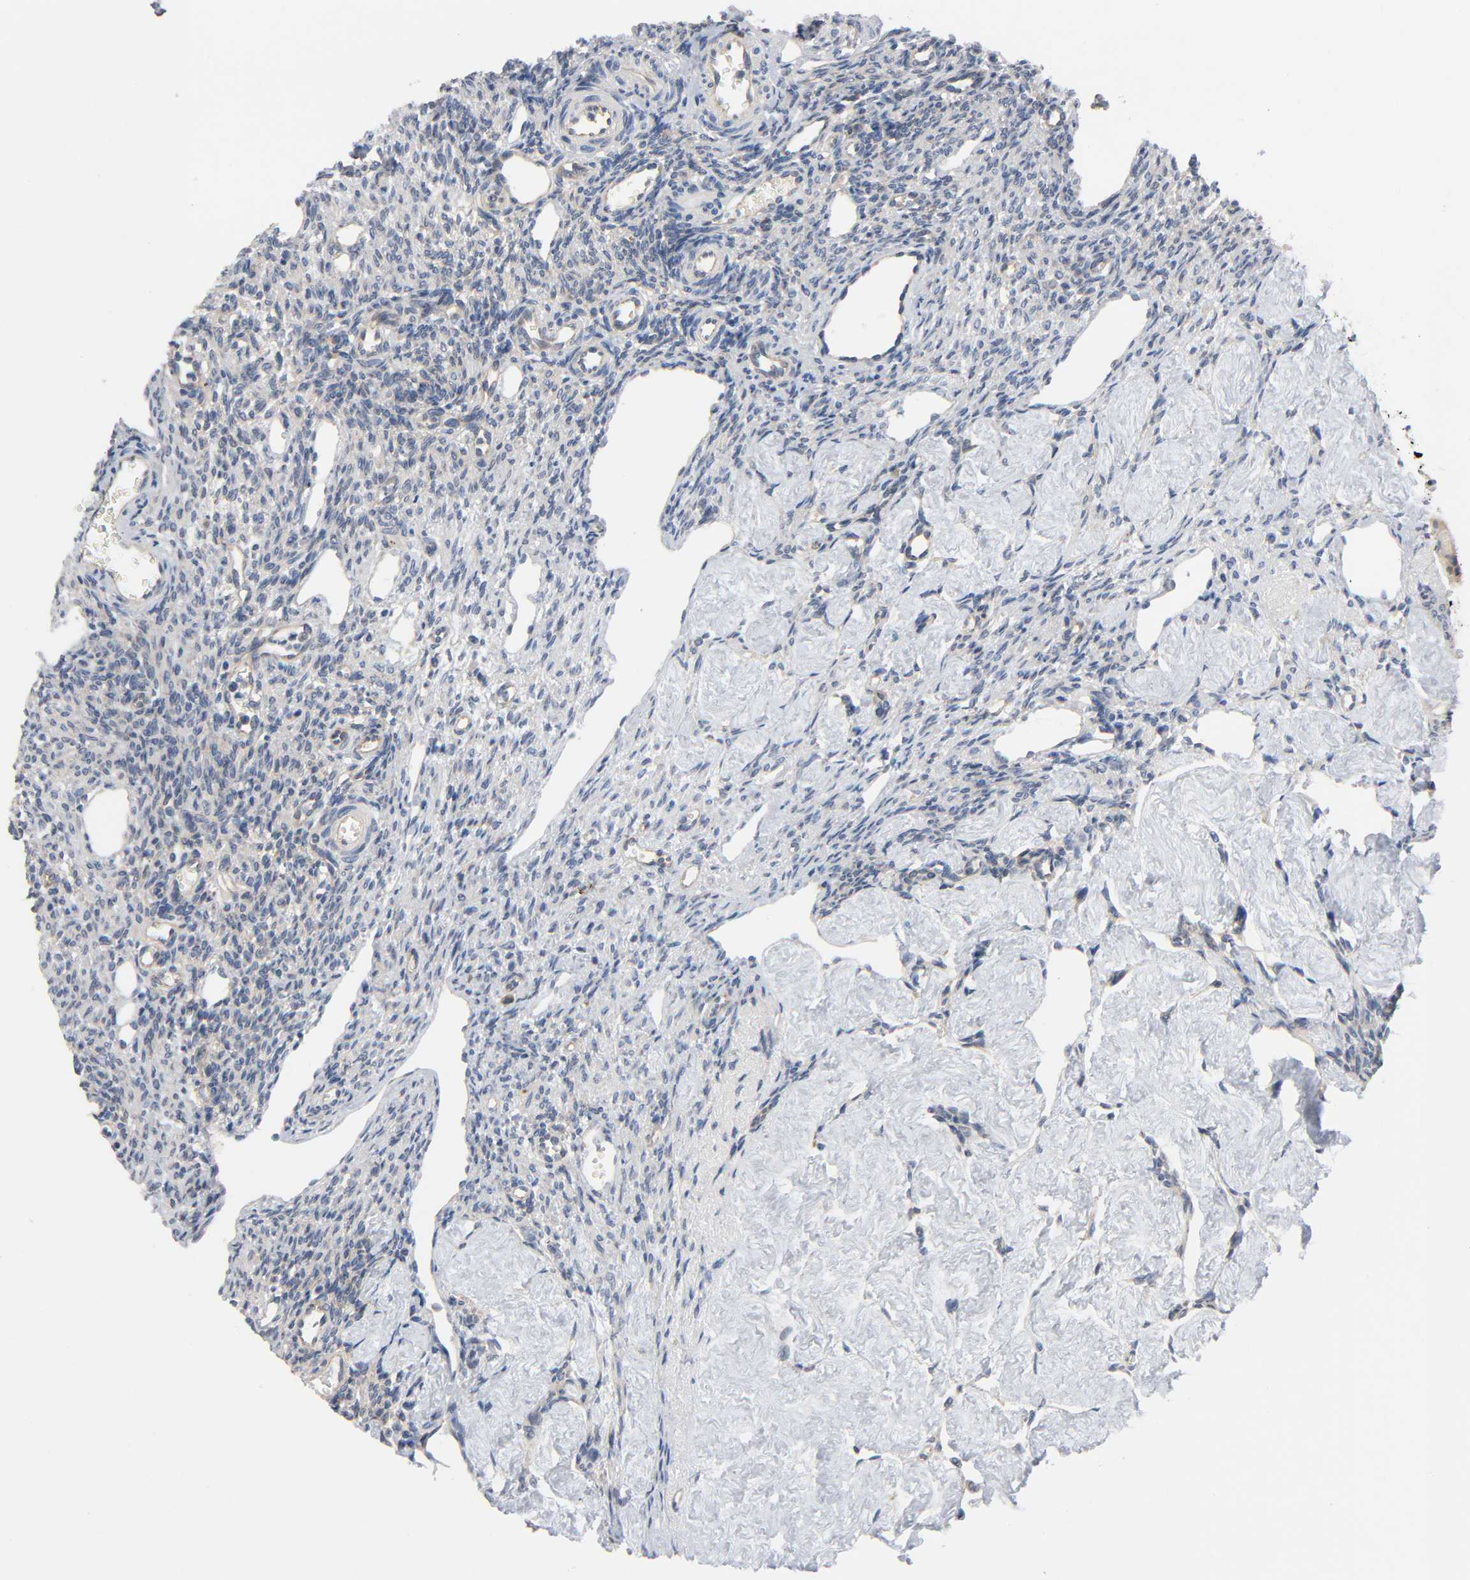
{"staining": {"intensity": "weak", "quantity": "25%-75%", "location": "cytoplasmic/membranous"}, "tissue": "ovary", "cell_type": "Ovarian stroma cells", "image_type": "normal", "snomed": [{"axis": "morphology", "description": "Normal tissue, NOS"}, {"axis": "topography", "description": "Ovary"}], "caption": "Immunohistochemistry (IHC) of normal human ovary demonstrates low levels of weak cytoplasmic/membranous positivity in about 25%-75% of ovarian stroma cells. (DAB IHC with brightfield microscopy, high magnification).", "gene": "HDAC6", "patient": {"sex": "female", "age": 33}}